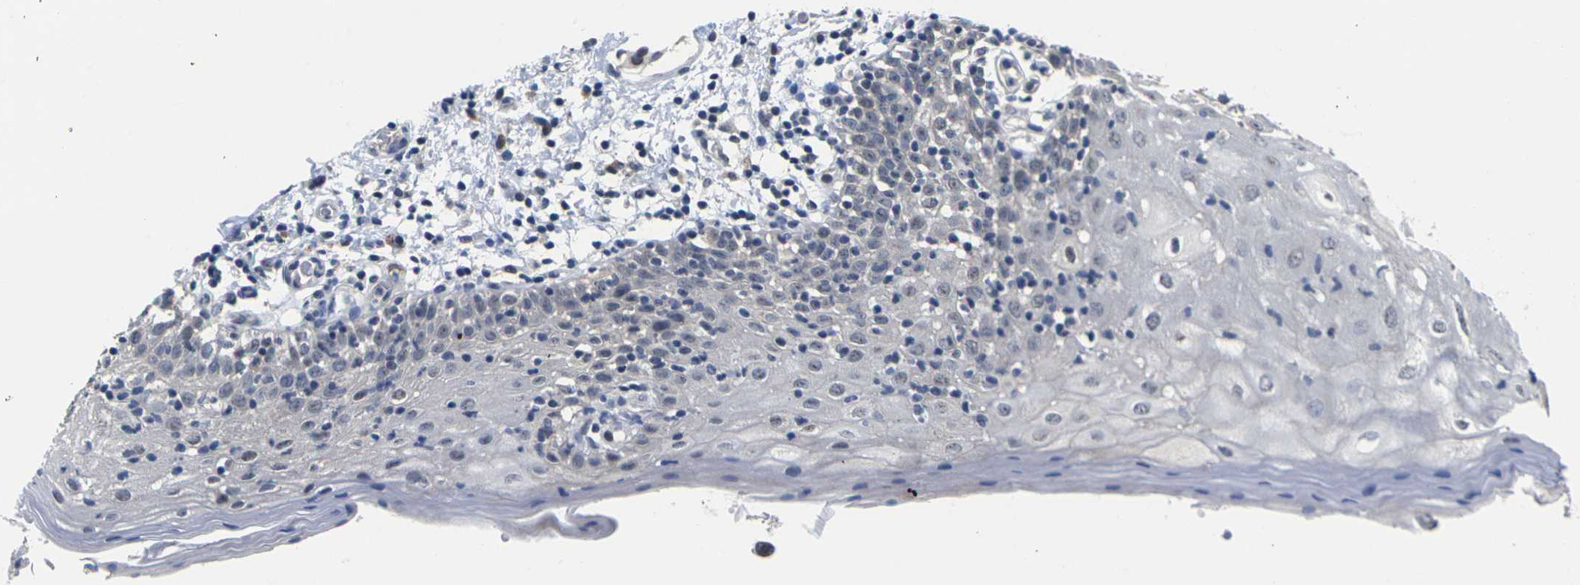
{"staining": {"intensity": "weak", "quantity": "<25%", "location": "cytoplasmic/membranous"}, "tissue": "oral mucosa", "cell_type": "Squamous epithelial cells", "image_type": "normal", "snomed": [{"axis": "morphology", "description": "Normal tissue, NOS"}, {"axis": "morphology", "description": "Squamous cell carcinoma, NOS"}, {"axis": "topography", "description": "Skeletal muscle"}, {"axis": "topography", "description": "Oral tissue"}], "caption": "Human oral mucosa stained for a protein using immunohistochemistry shows no staining in squamous epithelial cells.", "gene": "ST6GAL2", "patient": {"sex": "male", "age": 71}}